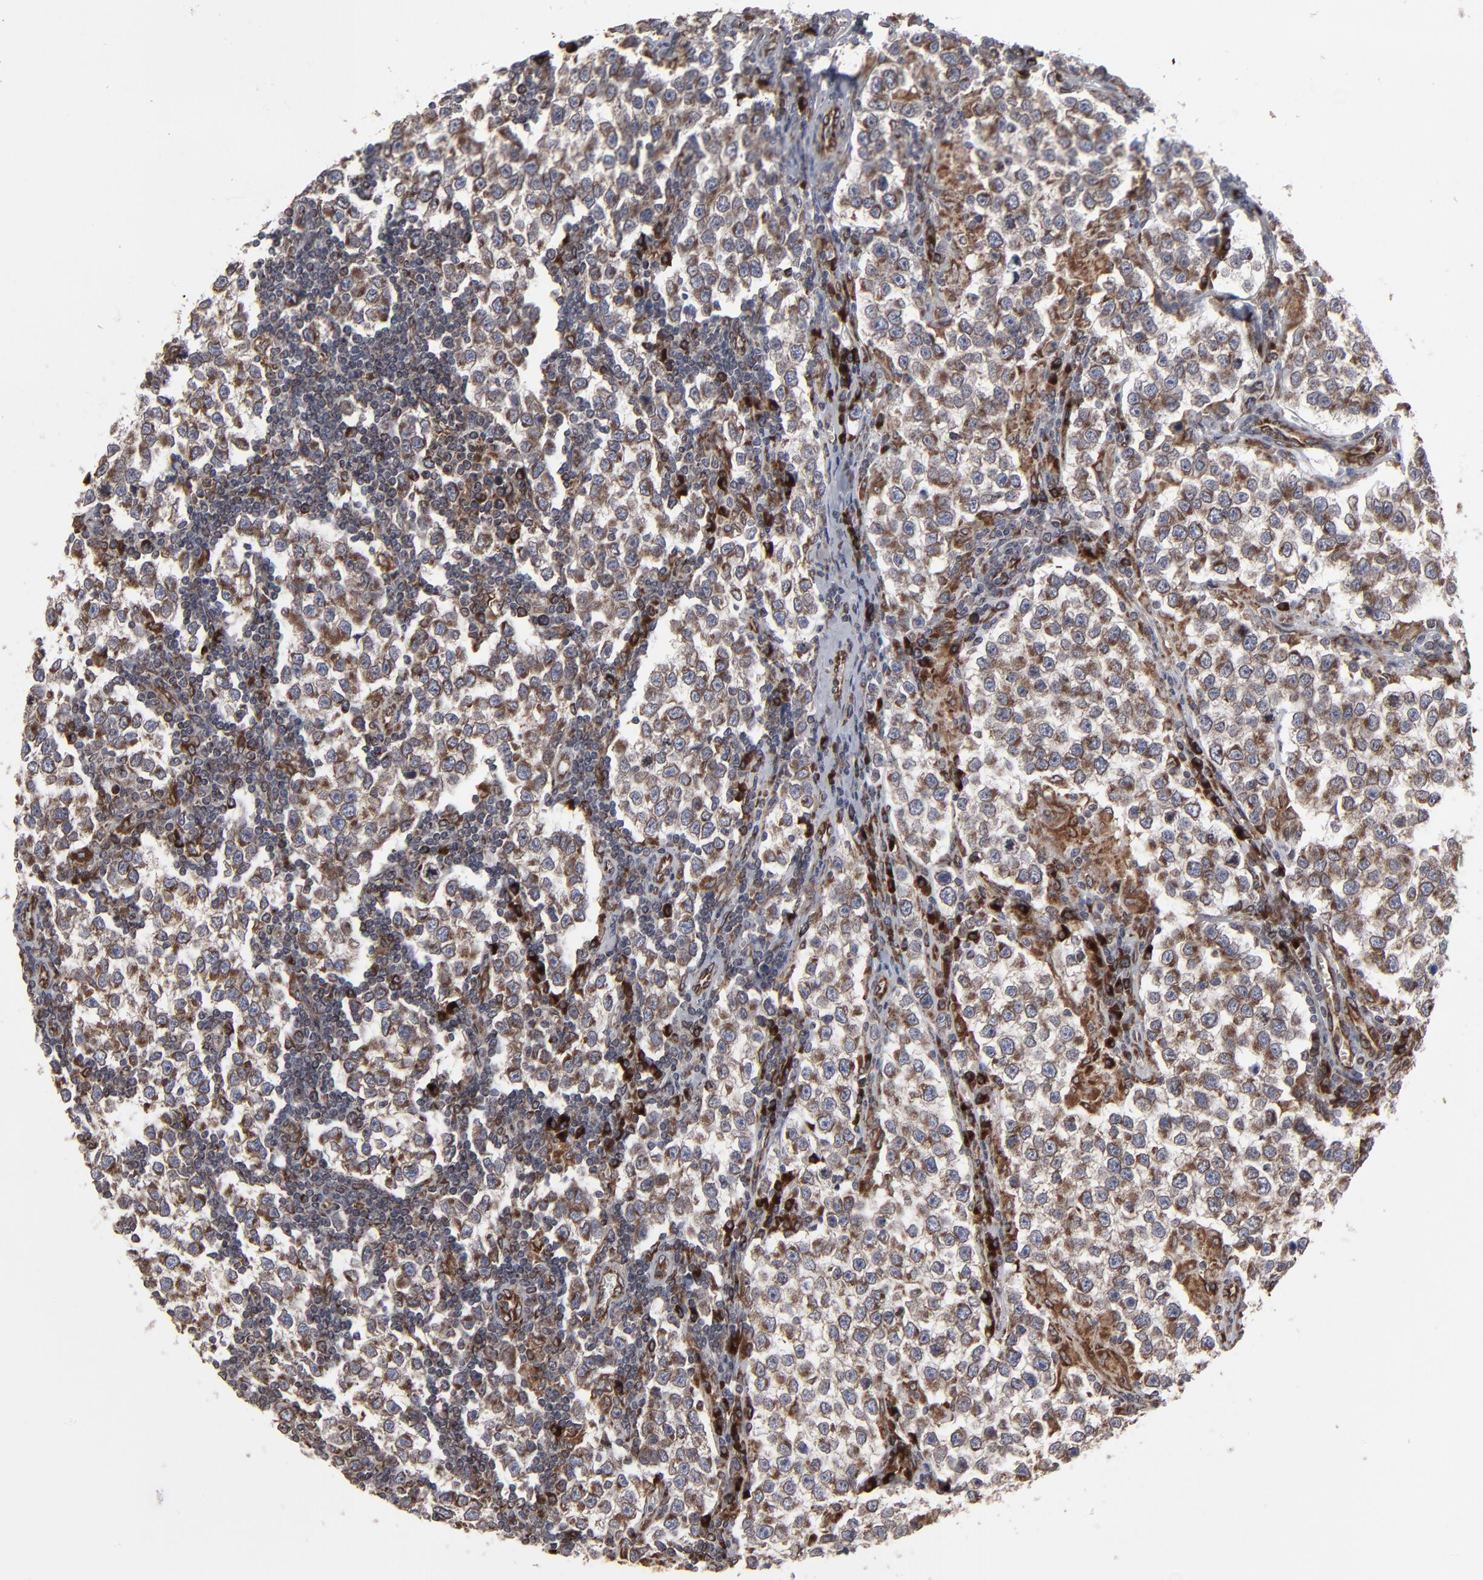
{"staining": {"intensity": "moderate", "quantity": ">75%", "location": "cytoplasmic/membranous"}, "tissue": "testis cancer", "cell_type": "Tumor cells", "image_type": "cancer", "snomed": [{"axis": "morphology", "description": "Seminoma, NOS"}, {"axis": "topography", "description": "Testis"}], "caption": "Immunohistochemistry of human seminoma (testis) demonstrates medium levels of moderate cytoplasmic/membranous staining in about >75% of tumor cells.", "gene": "CNIH1", "patient": {"sex": "male", "age": 36}}